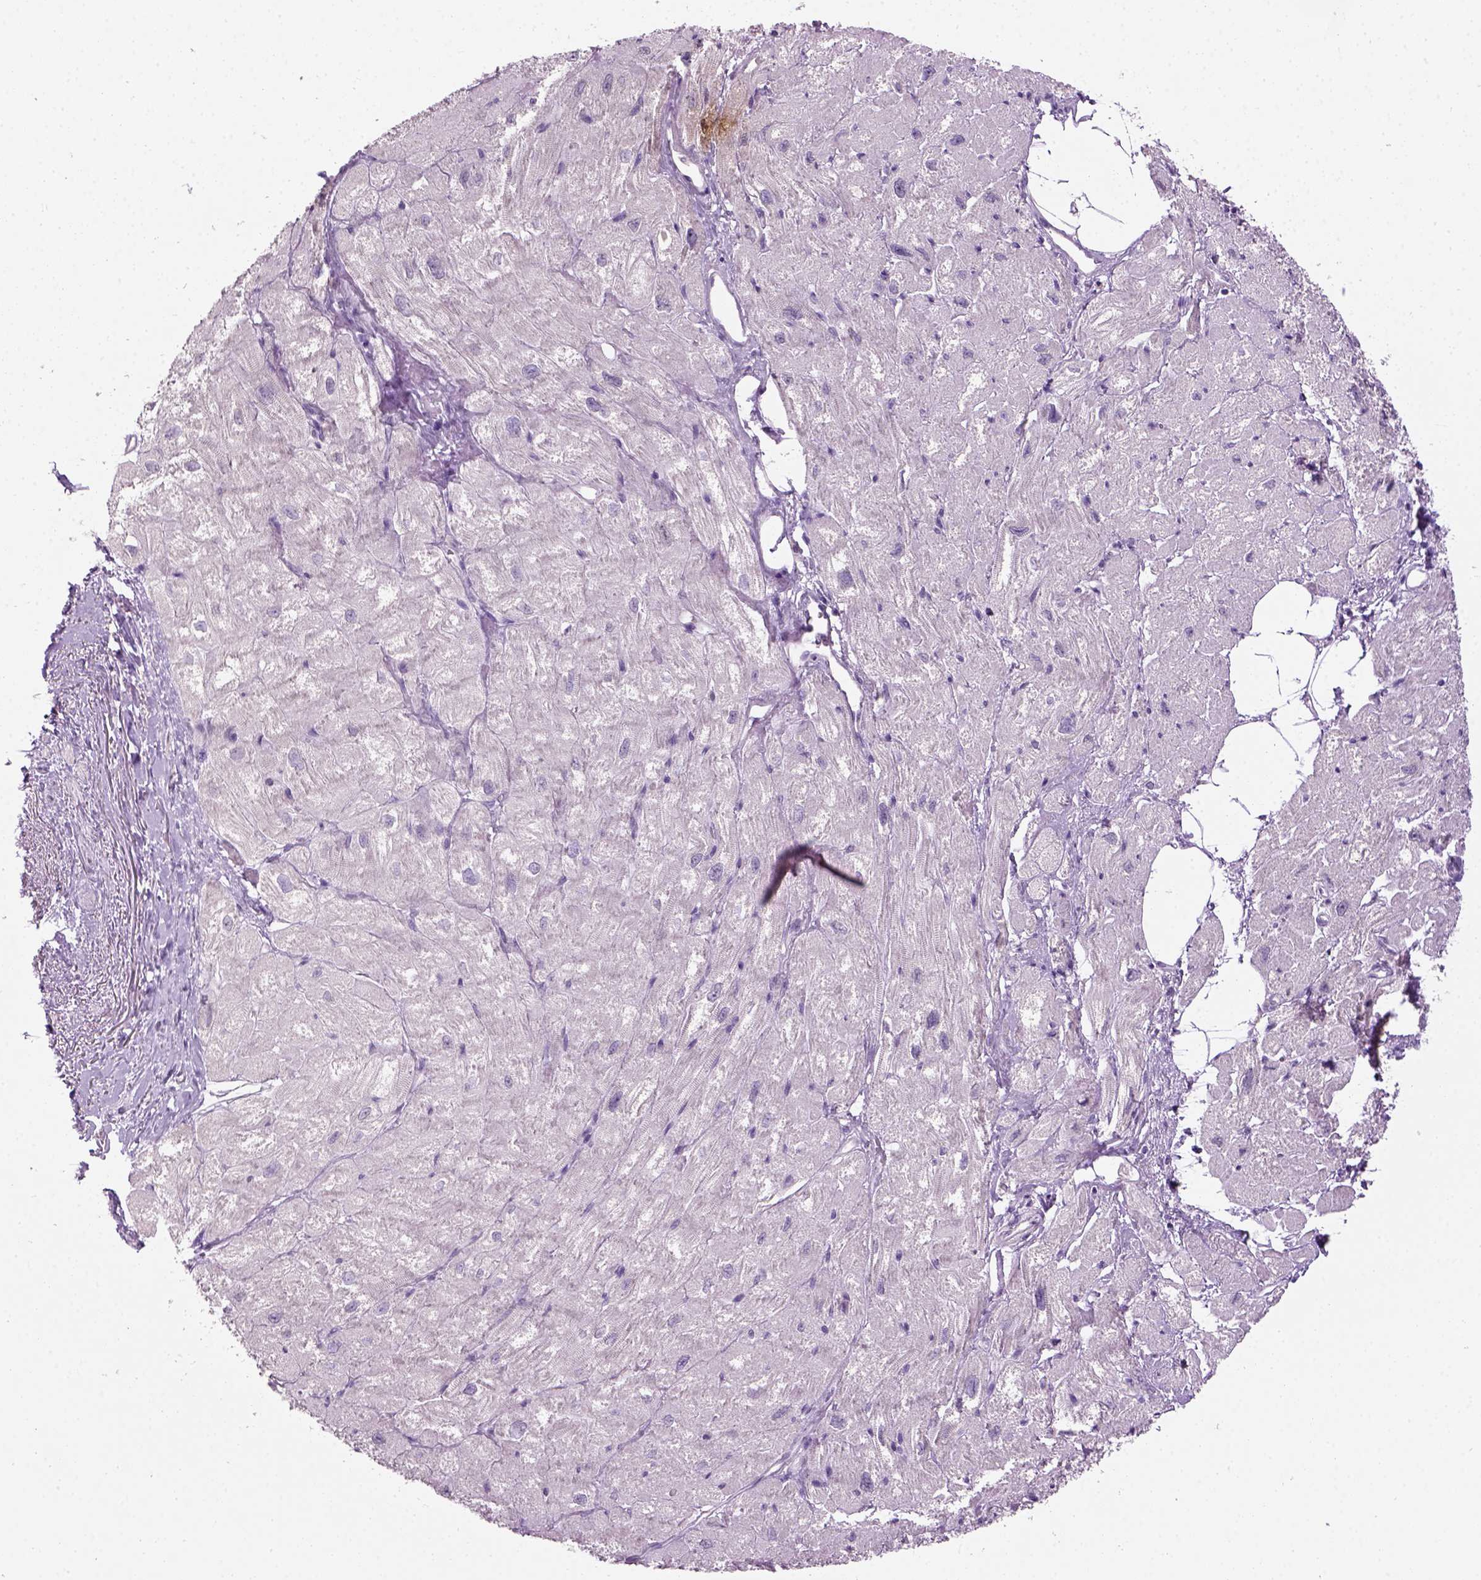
{"staining": {"intensity": "negative", "quantity": "none", "location": "none"}, "tissue": "heart muscle", "cell_type": "Cardiomyocytes", "image_type": "normal", "snomed": [{"axis": "morphology", "description": "Normal tissue, NOS"}, {"axis": "topography", "description": "Heart"}], "caption": "This is an immunohistochemistry micrograph of normal heart muscle. There is no expression in cardiomyocytes.", "gene": "GABRB2", "patient": {"sex": "female", "age": 62}}